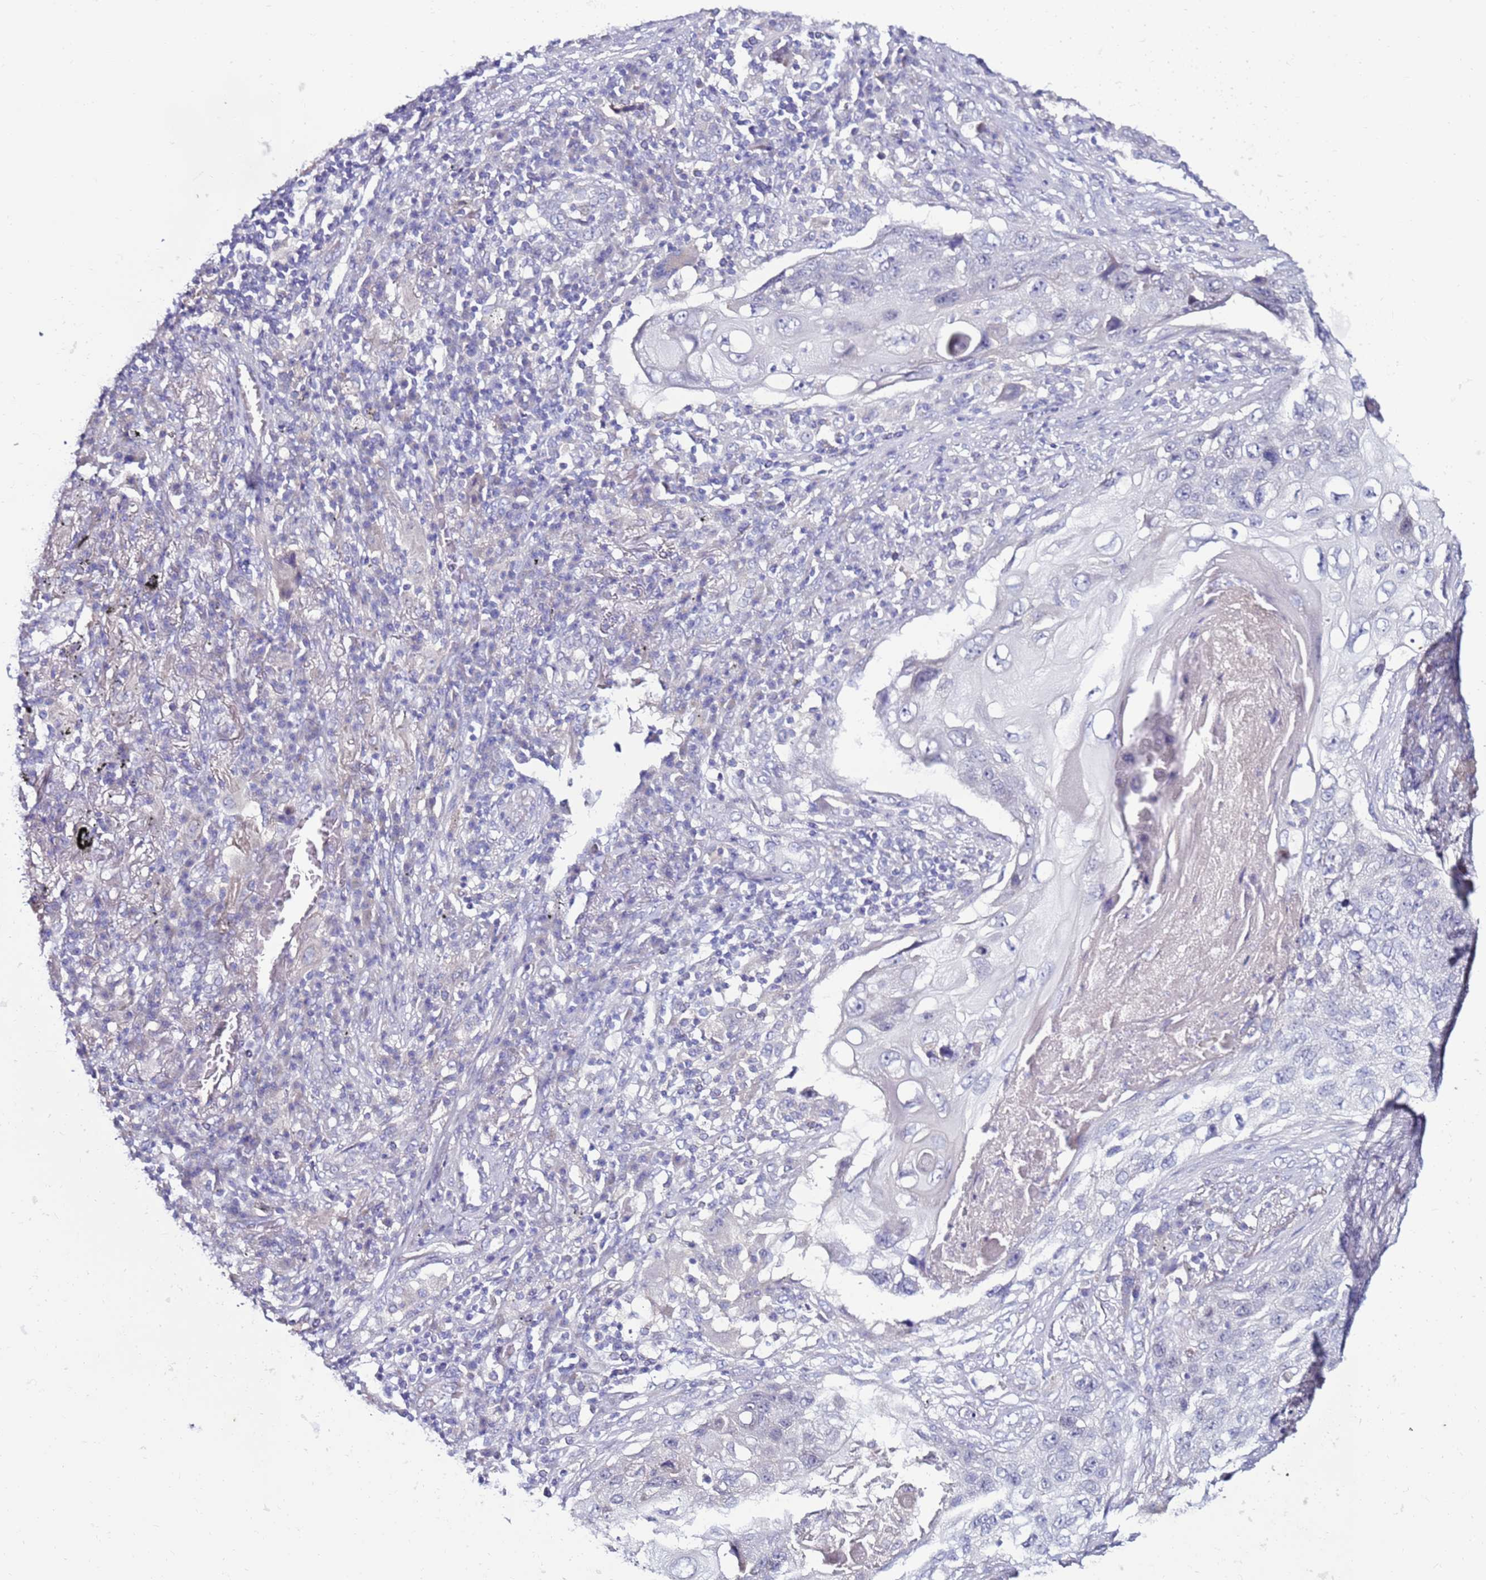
{"staining": {"intensity": "negative", "quantity": "none", "location": "none"}, "tissue": "lung cancer", "cell_type": "Tumor cells", "image_type": "cancer", "snomed": [{"axis": "morphology", "description": "Squamous cell carcinoma, NOS"}, {"axis": "topography", "description": "Lung"}], "caption": "An immunohistochemistry (IHC) histopathology image of lung squamous cell carcinoma is shown. There is no staining in tumor cells of lung squamous cell carcinoma.", "gene": "GPN3", "patient": {"sex": "female", "age": 63}}